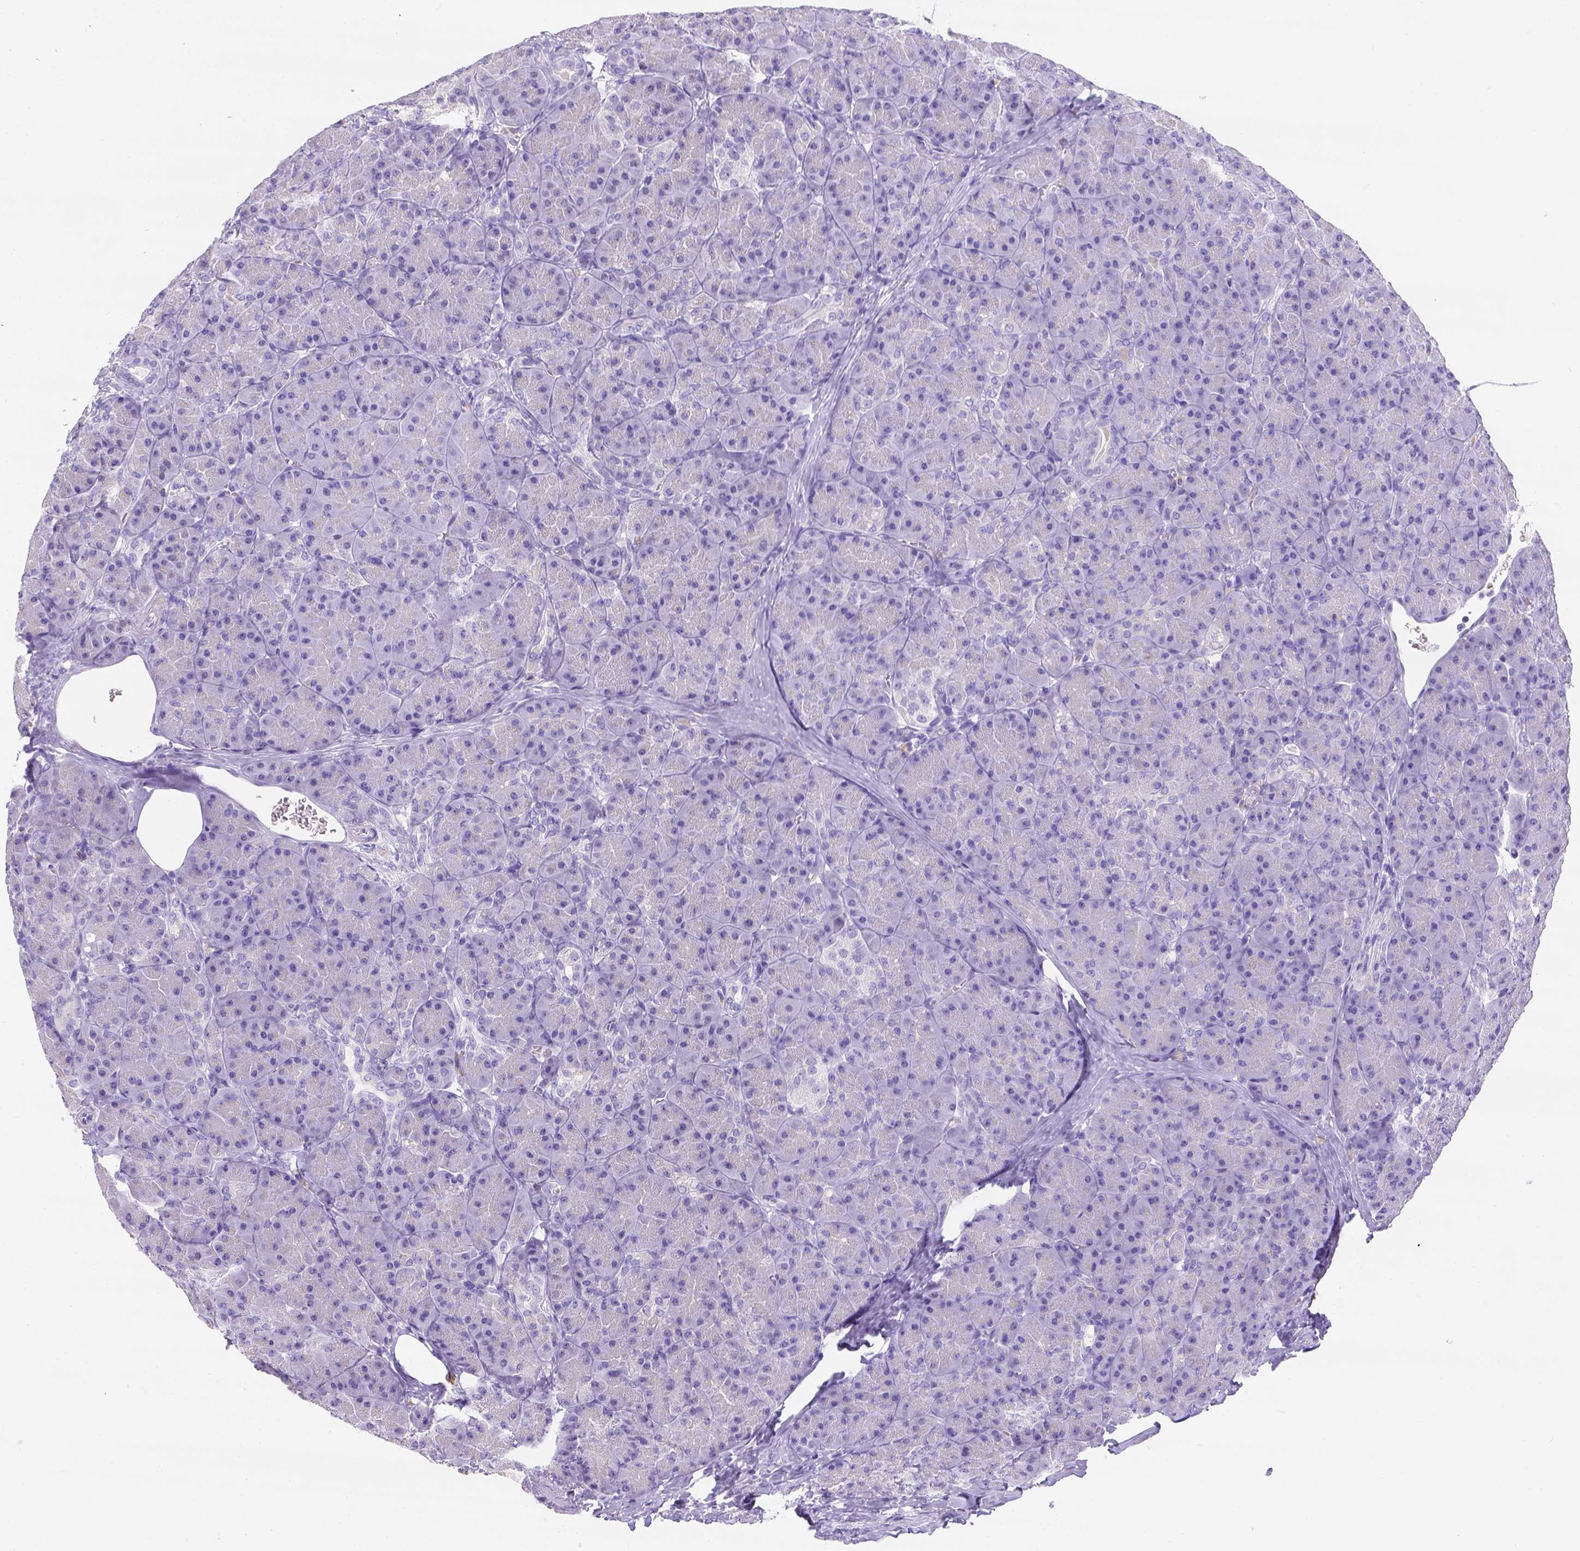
{"staining": {"intensity": "negative", "quantity": "none", "location": "none"}, "tissue": "pancreas", "cell_type": "Exocrine glandular cells", "image_type": "normal", "snomed": [{"axis": "morphology", "description": "Normal tissue, NOS"}, {"axis": "topography", "description": "Pancreas"}], "caption": "Exocrine glandular cells are negative for brown protein staining in normal pancreas. The staining is performed using DAB (3,3'-diaminobenzidine) brown chromogen with nuclei counter-stained in using hematoxylin.", "gene": "PHF7", "patient": {"sex": "male", "age": 57}}